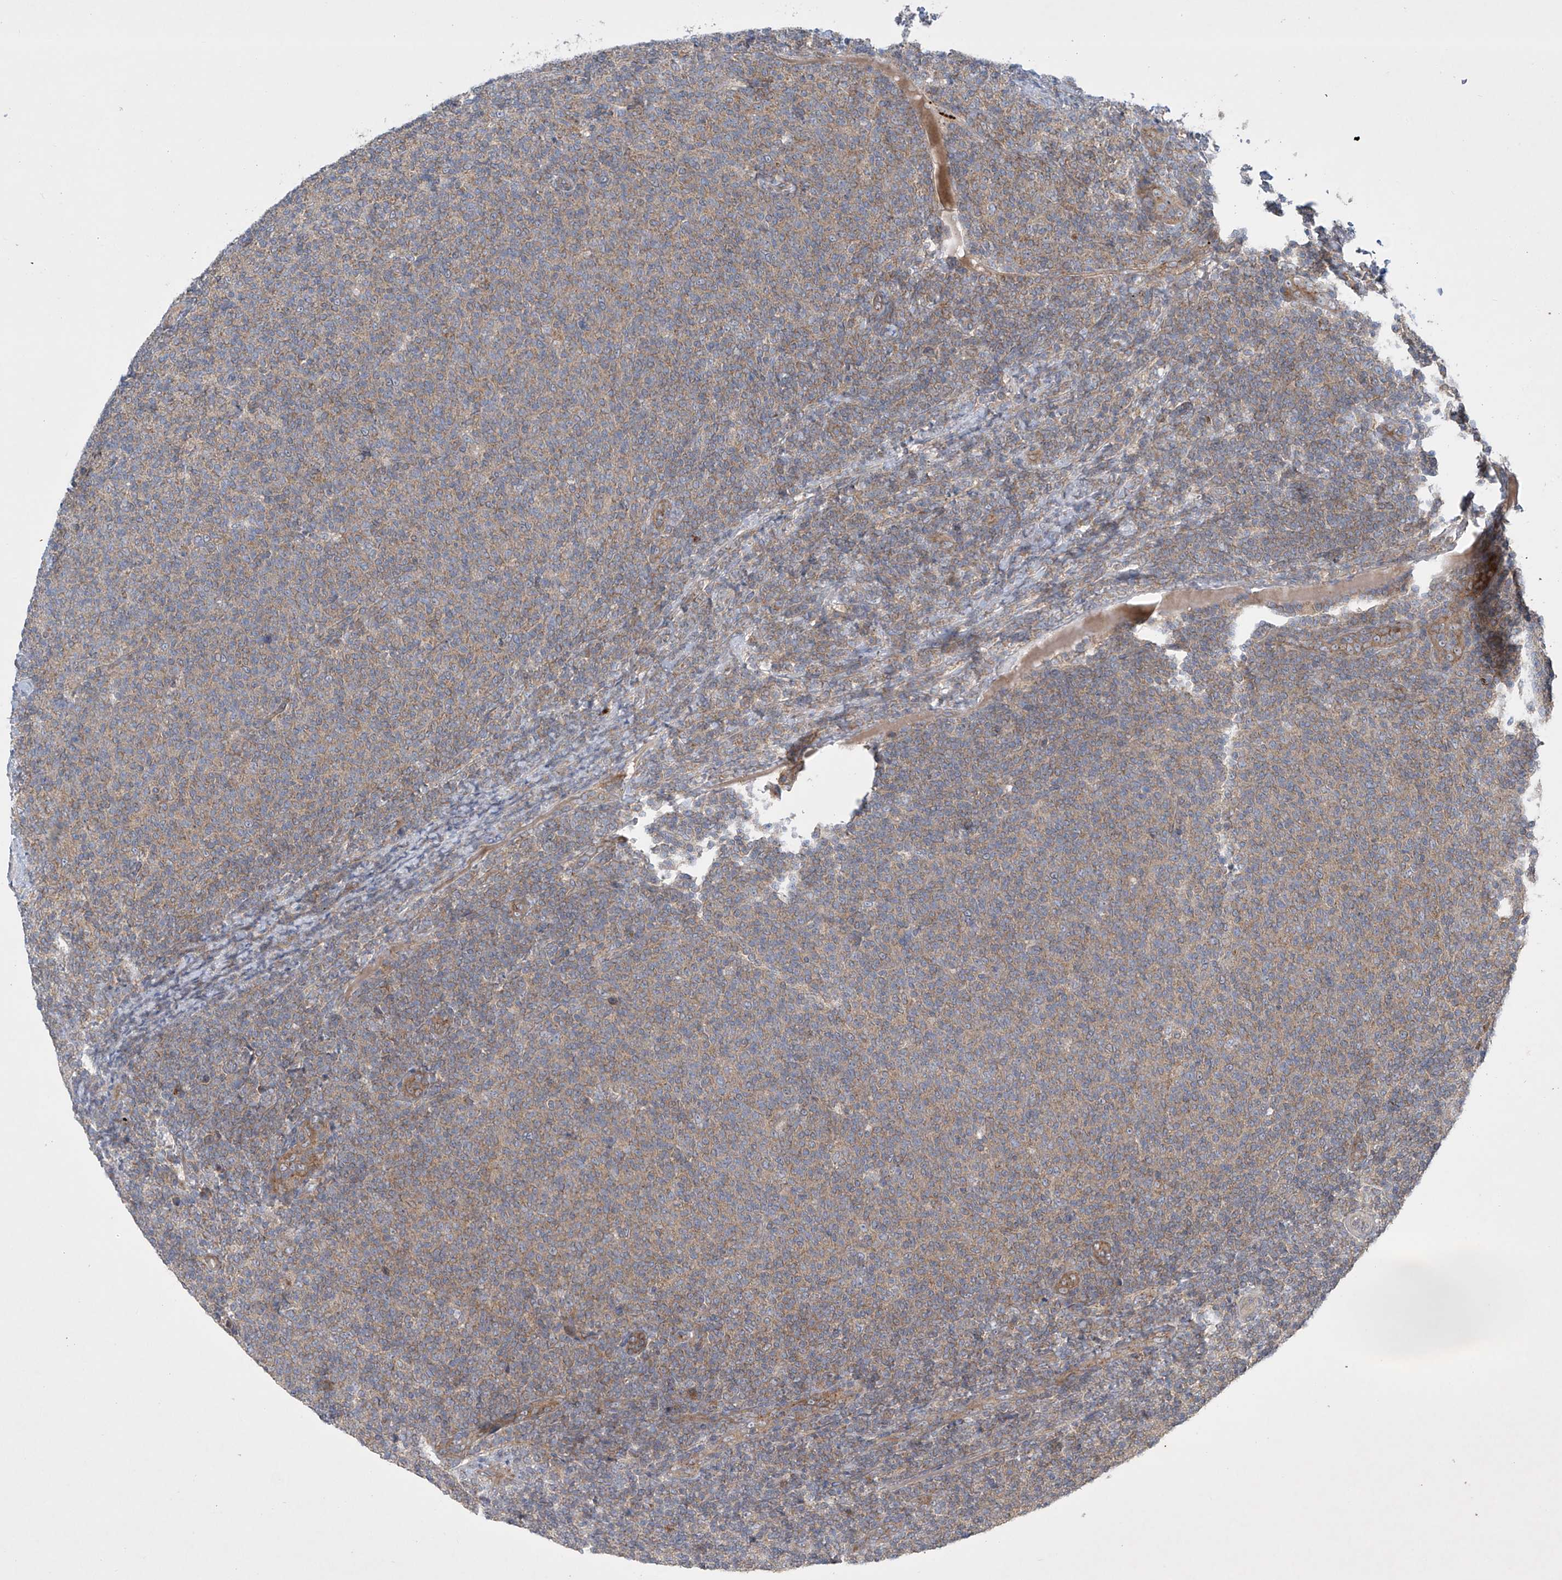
{"staining": {"intensity": "moderate", "quantity": ">75%", "location": "cytoplasmic/membranous"}, "tissue": "lymphoma", "cell_type": "Tumor cells", "image_type": "cancer", "snomed": [{"axis": "morphology", "description": "Malignant lymphoma, non-Hodgkin's type, Low grade"}, {"axis": "topography", "description": "Lymph node"}], "caption": "Protein staining of low-grade malignant lymphoma, non-Hodgkin's type tissue displays moderate cytoplasmic/membranous expression in approximately >75% of tumor cells. The staining is performed using DAB (3,3'-diaminobenzidine) brown chromogen to label protein expression. The nuclei are counter-stained blue using hematoxylin.", "gene": "TJAP1", "patient": {"sex": "male", "age": 66}}